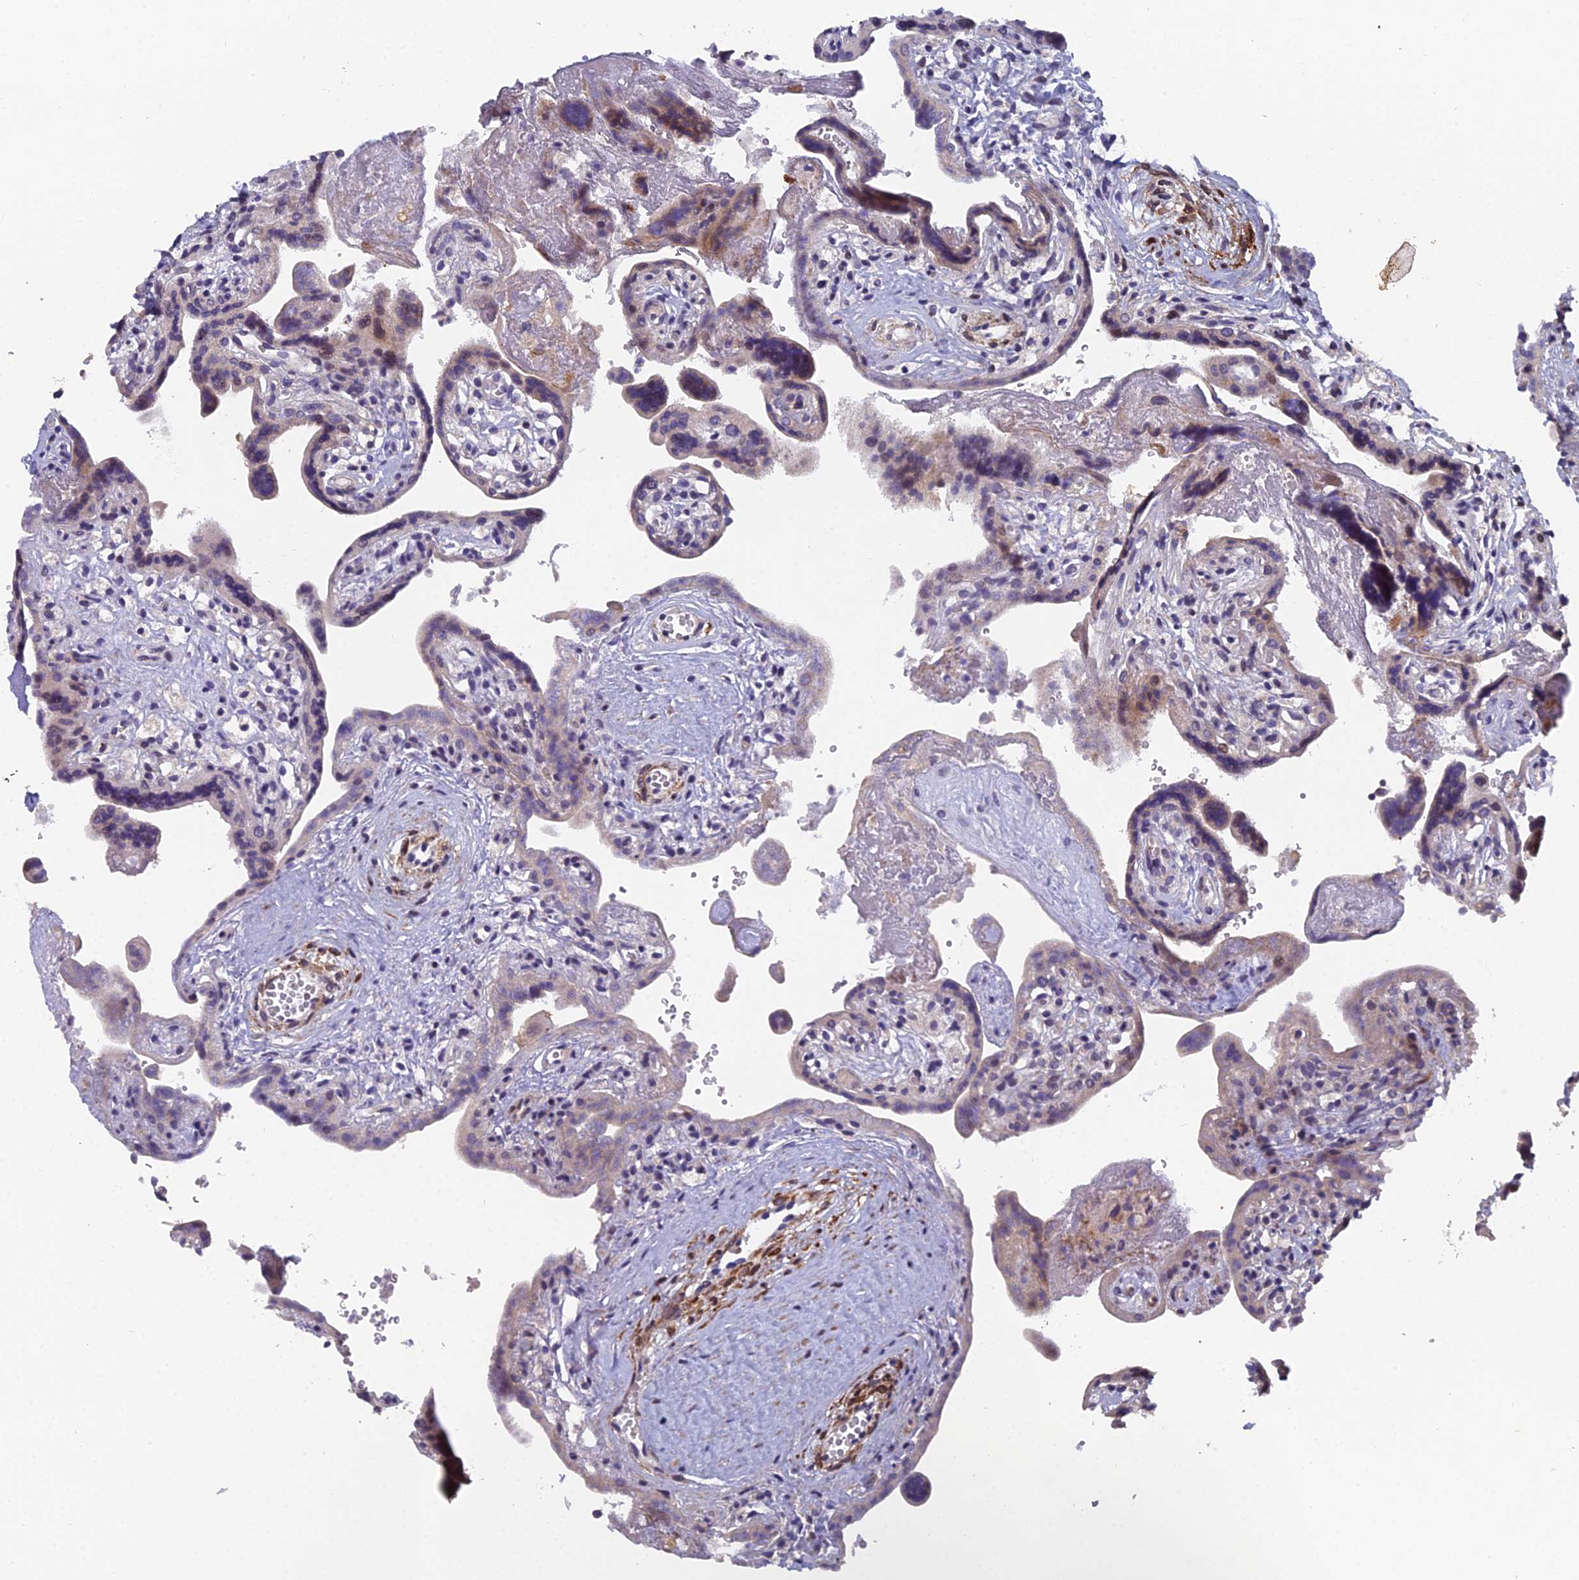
{"staining": {"intensity": "weak", "quantity": "<25%", "location": "cytoplasmic/membranous"}, "tissue": "placenta", "cell_type": "Trophoblastic cells", "image_type": "normal", "snomed": [{"axis": "morphology", "description": "Normal tissue, NOS"}, {"axis": "topography", "description": "Placenta"}], "caption": "Protein analysis of unremarkable placenta demonstrates no significant expression in trophoblastic cells. (Stains: DAB (3,3'-diaminobenzidine) immunohistochemistry with hematoxylin counter stain, Microscopy: brightfield microscopy at high magnification).", "gene": "RAB28", "patient": {"sex": "female", "age": 37}}